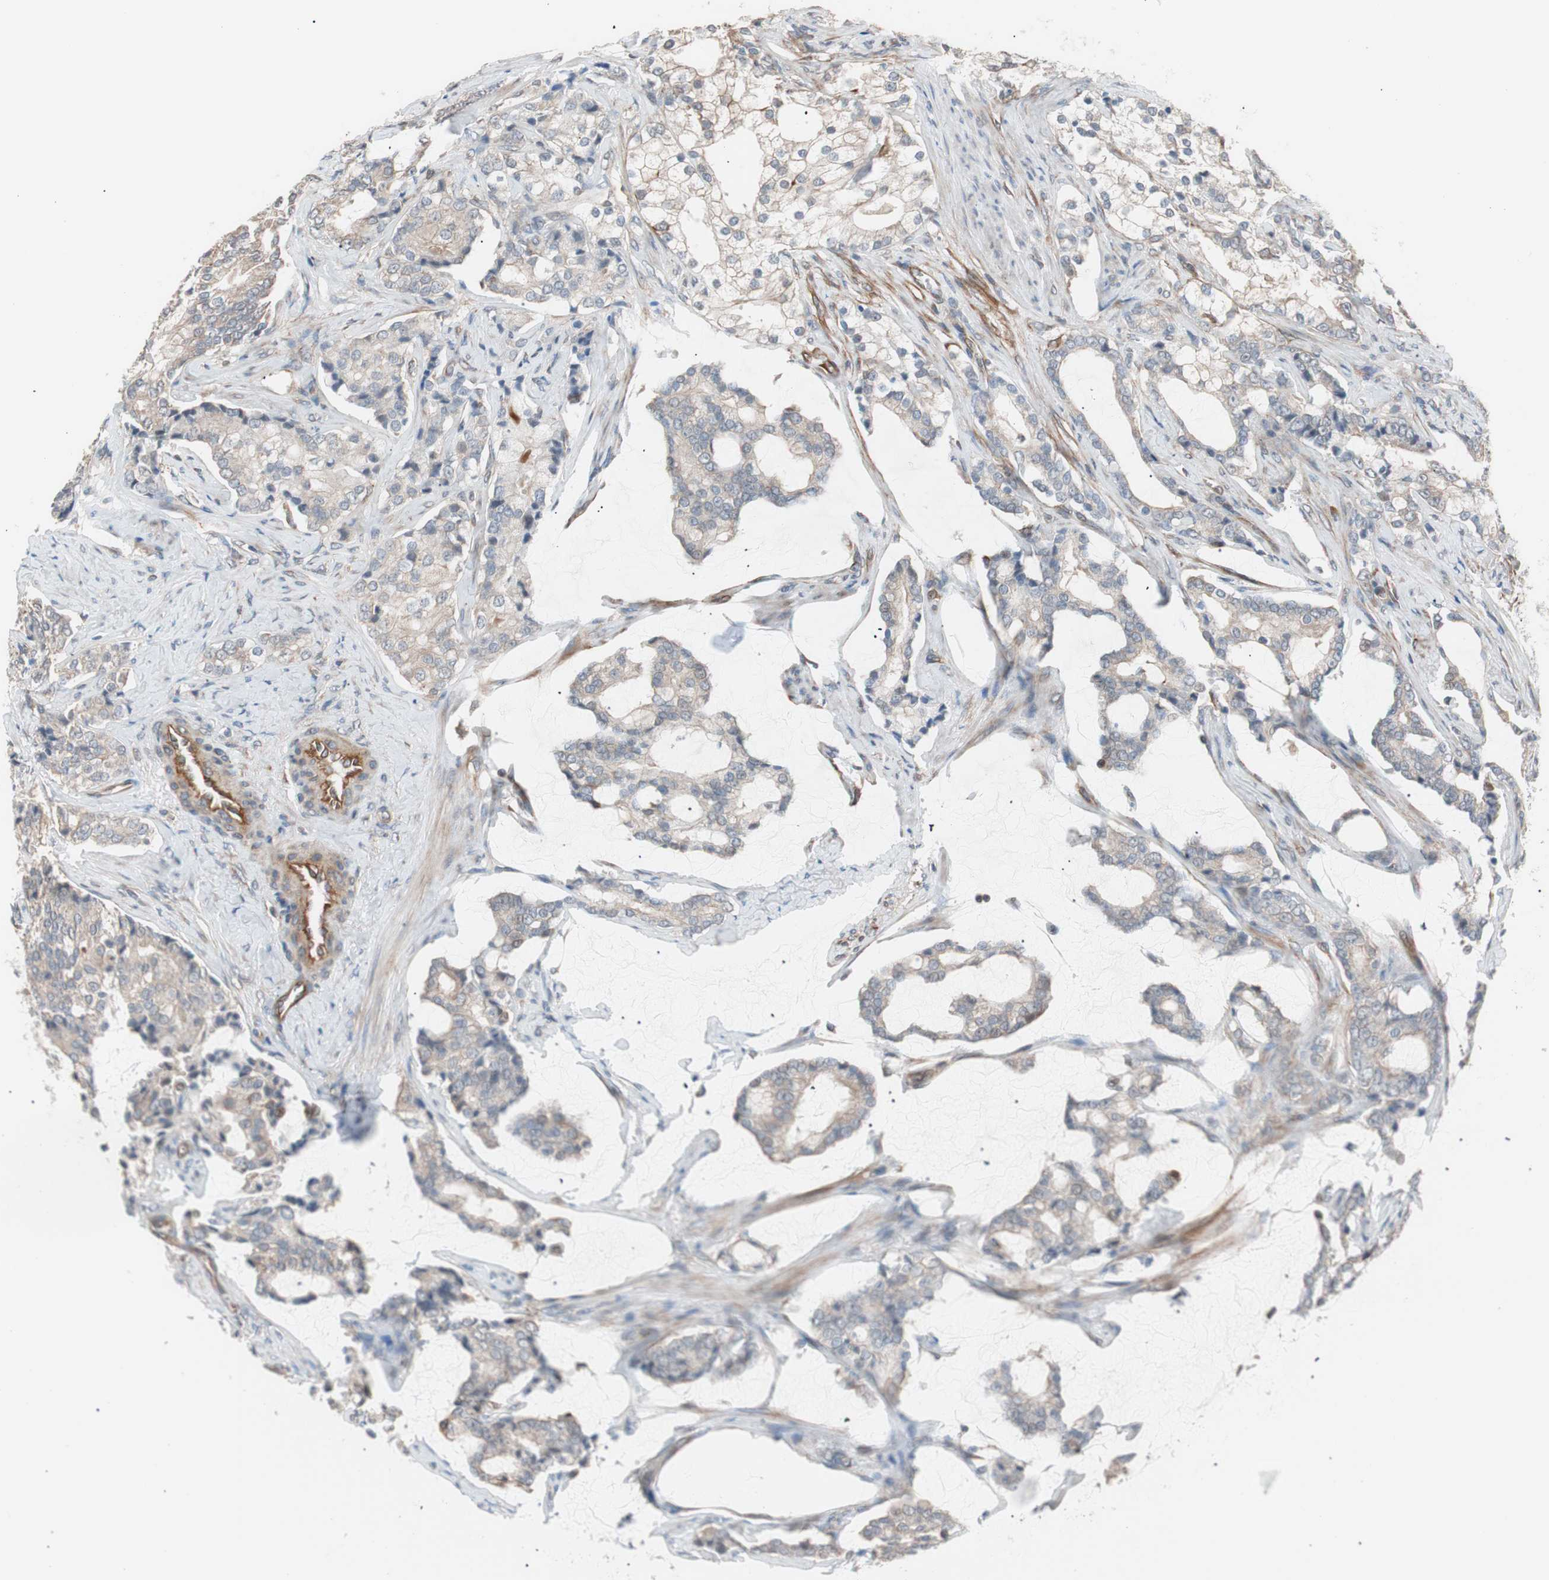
{"staining": {"intensity": "weak", "quantity": "<25%", "location": "cytoplasmic/membranous"}, "tissue": "prostate cancer", "cell_type": "Tumor cells", "image_type": "cancer", "snomed": [{"axis": "morphology", "description": "Adenocarcinoma, Low grade"}, {"axis": "topography", "description": "Prostate"}], "caption": "IHC histopathology image of neoplastic tissue: prostate cancer stained with DAB (3,3'-diaminobenzidine) demonstrates no significant protein staining in tumor cells. (Stains: DAB (3,3'-diaminobenzidine) immunohistochemistry (IHC) with hematoxylin counter stain, Microscopy: brightfield microscopy at high magnification).", "gene": "SMG1", "patient": {"sex": "male", "age": 58}}